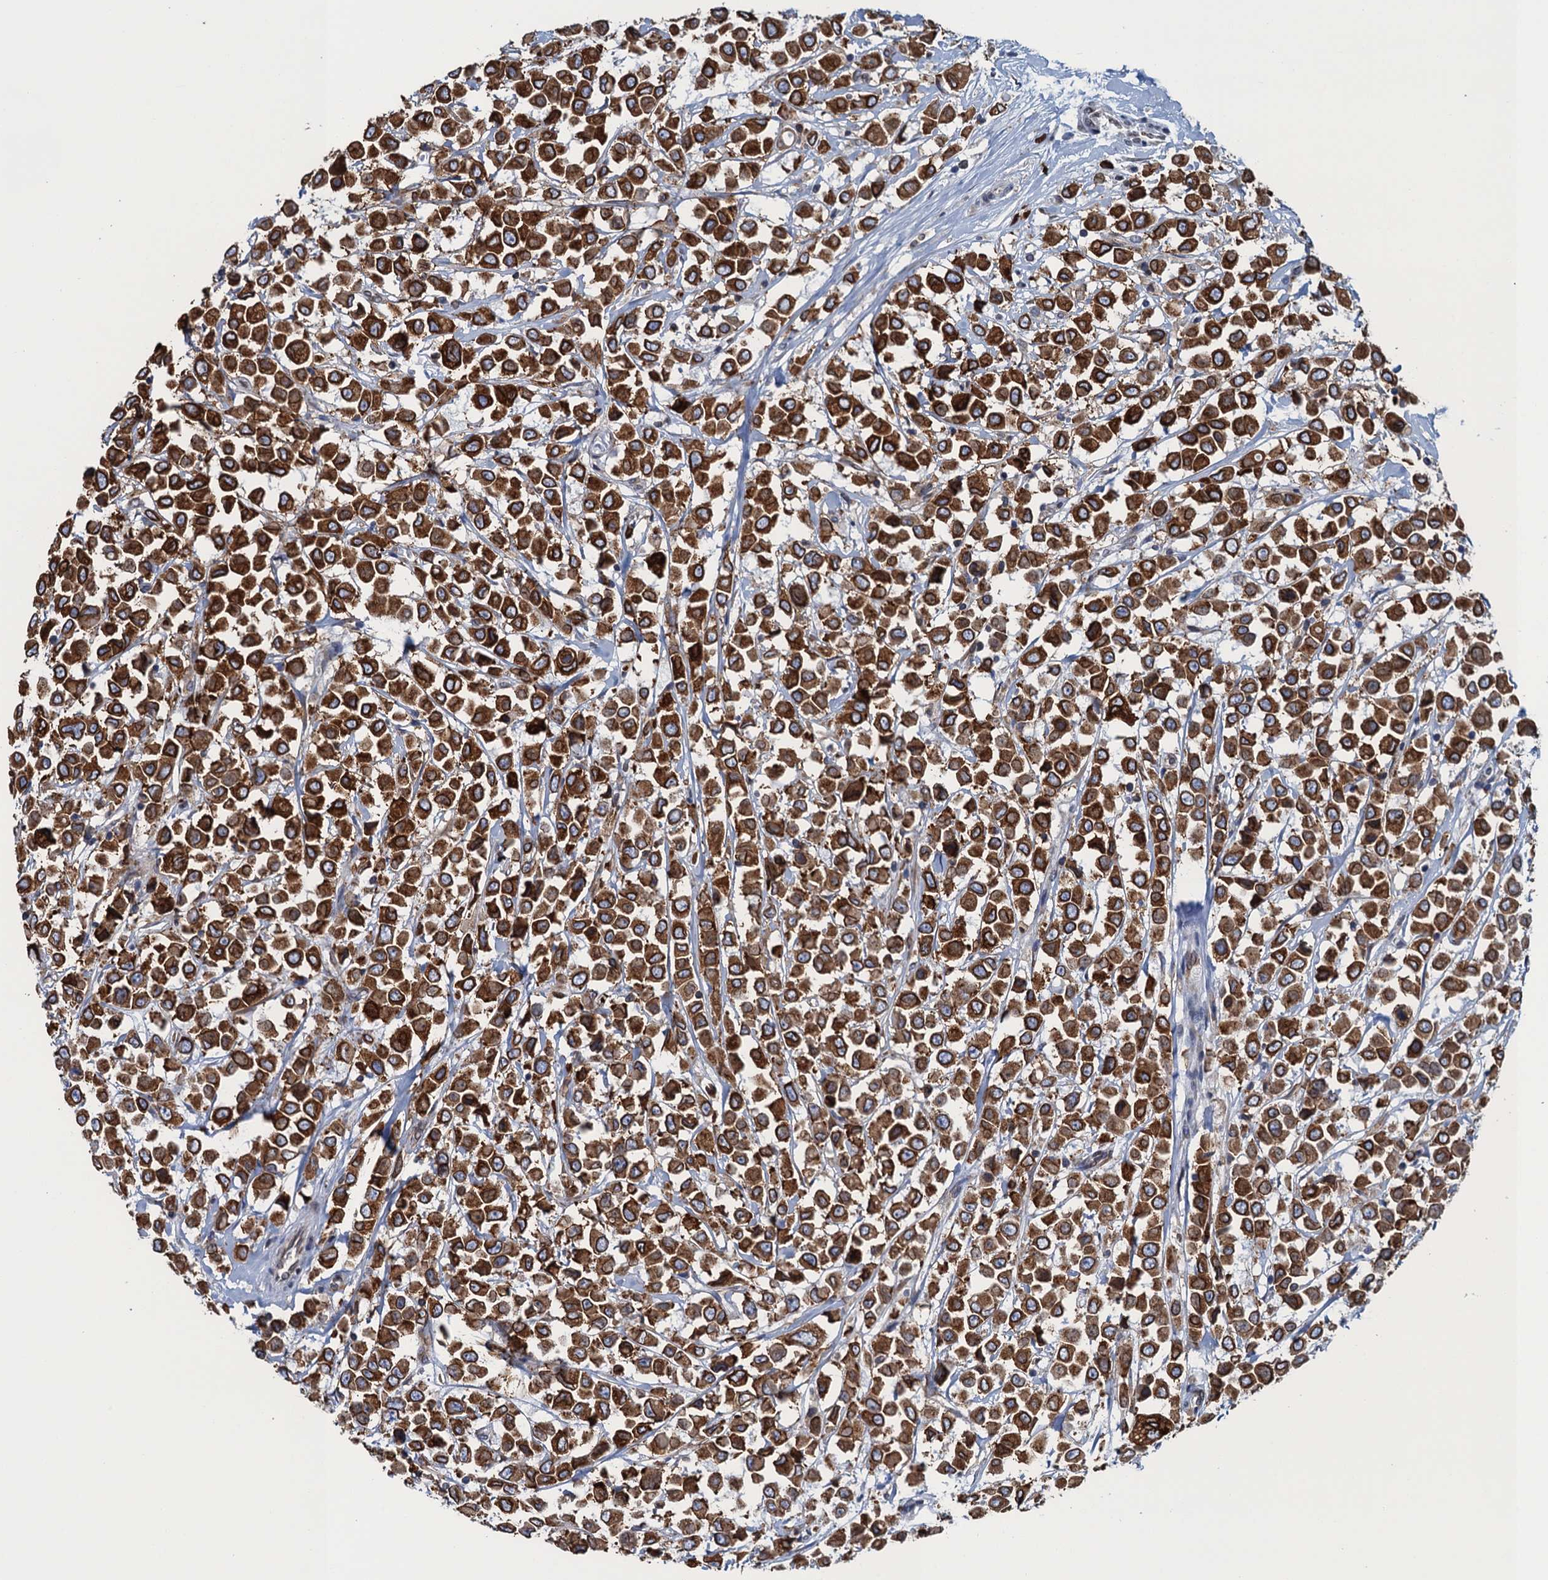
{"staining": {"intensity": "strong", "quantity": ">75%", "location": "cytoplasmic/membranous"}, "tissue": "breast cancer", "cell_type": "Tumor cells", "image_type": "cancer", "snomed": [{"axis": "morphology", "description": "Duct carcinoma"}, {"axis": "topography", "description": "Breast"}], "caption": "Protein staining of infiltrating ductal carcinoma (breast) tissue shows strong cytoplasmic/membranous staining in approximately >75% of tumor cells. (Brightfield microscopy of DAB IHC at high magnification).", "gene": "TMEM205", "patient": {"sex": "female", "age": 61}}